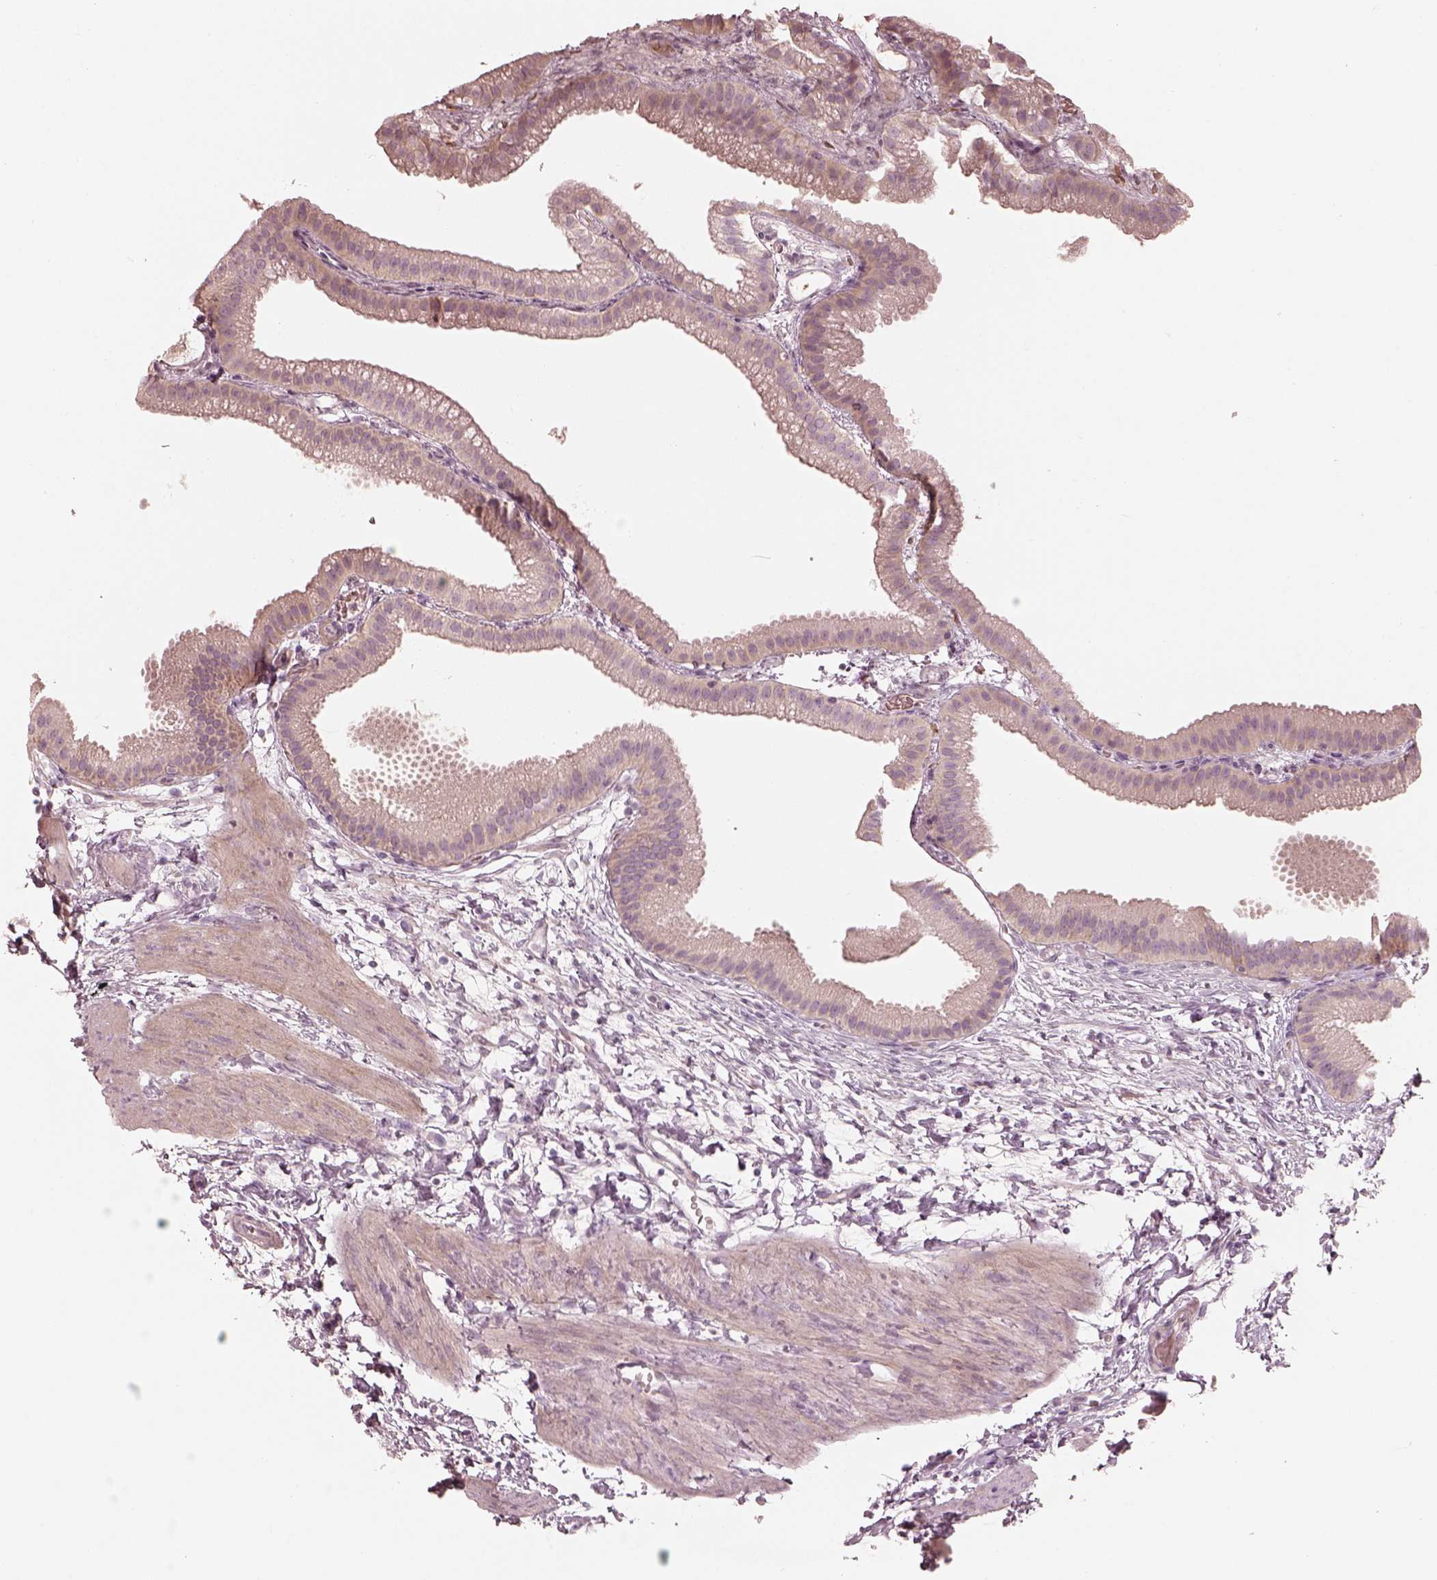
{"staining": {"intensity": "negative", "quantity": "none", "location": "none"}, "tissue": "gallbladder", "cell_type": "Glandular cells", "image_type": "normal", "snomed": [{"axis": "morphology", "description": "Normal tissue, NOS"}, {"axis": "topography", "description": "Gallbladder"}], "caption": "A photomicrograph of human gallbladder is negative for staining in glandular cells. The staining is performed using DAB (3,3'-diaminobenzidine) brown chromogen with nuclei counter-stained in using hematoxylin.", "gene": "KCNJ9", "patient": {"sex": "female", "age": 63}}